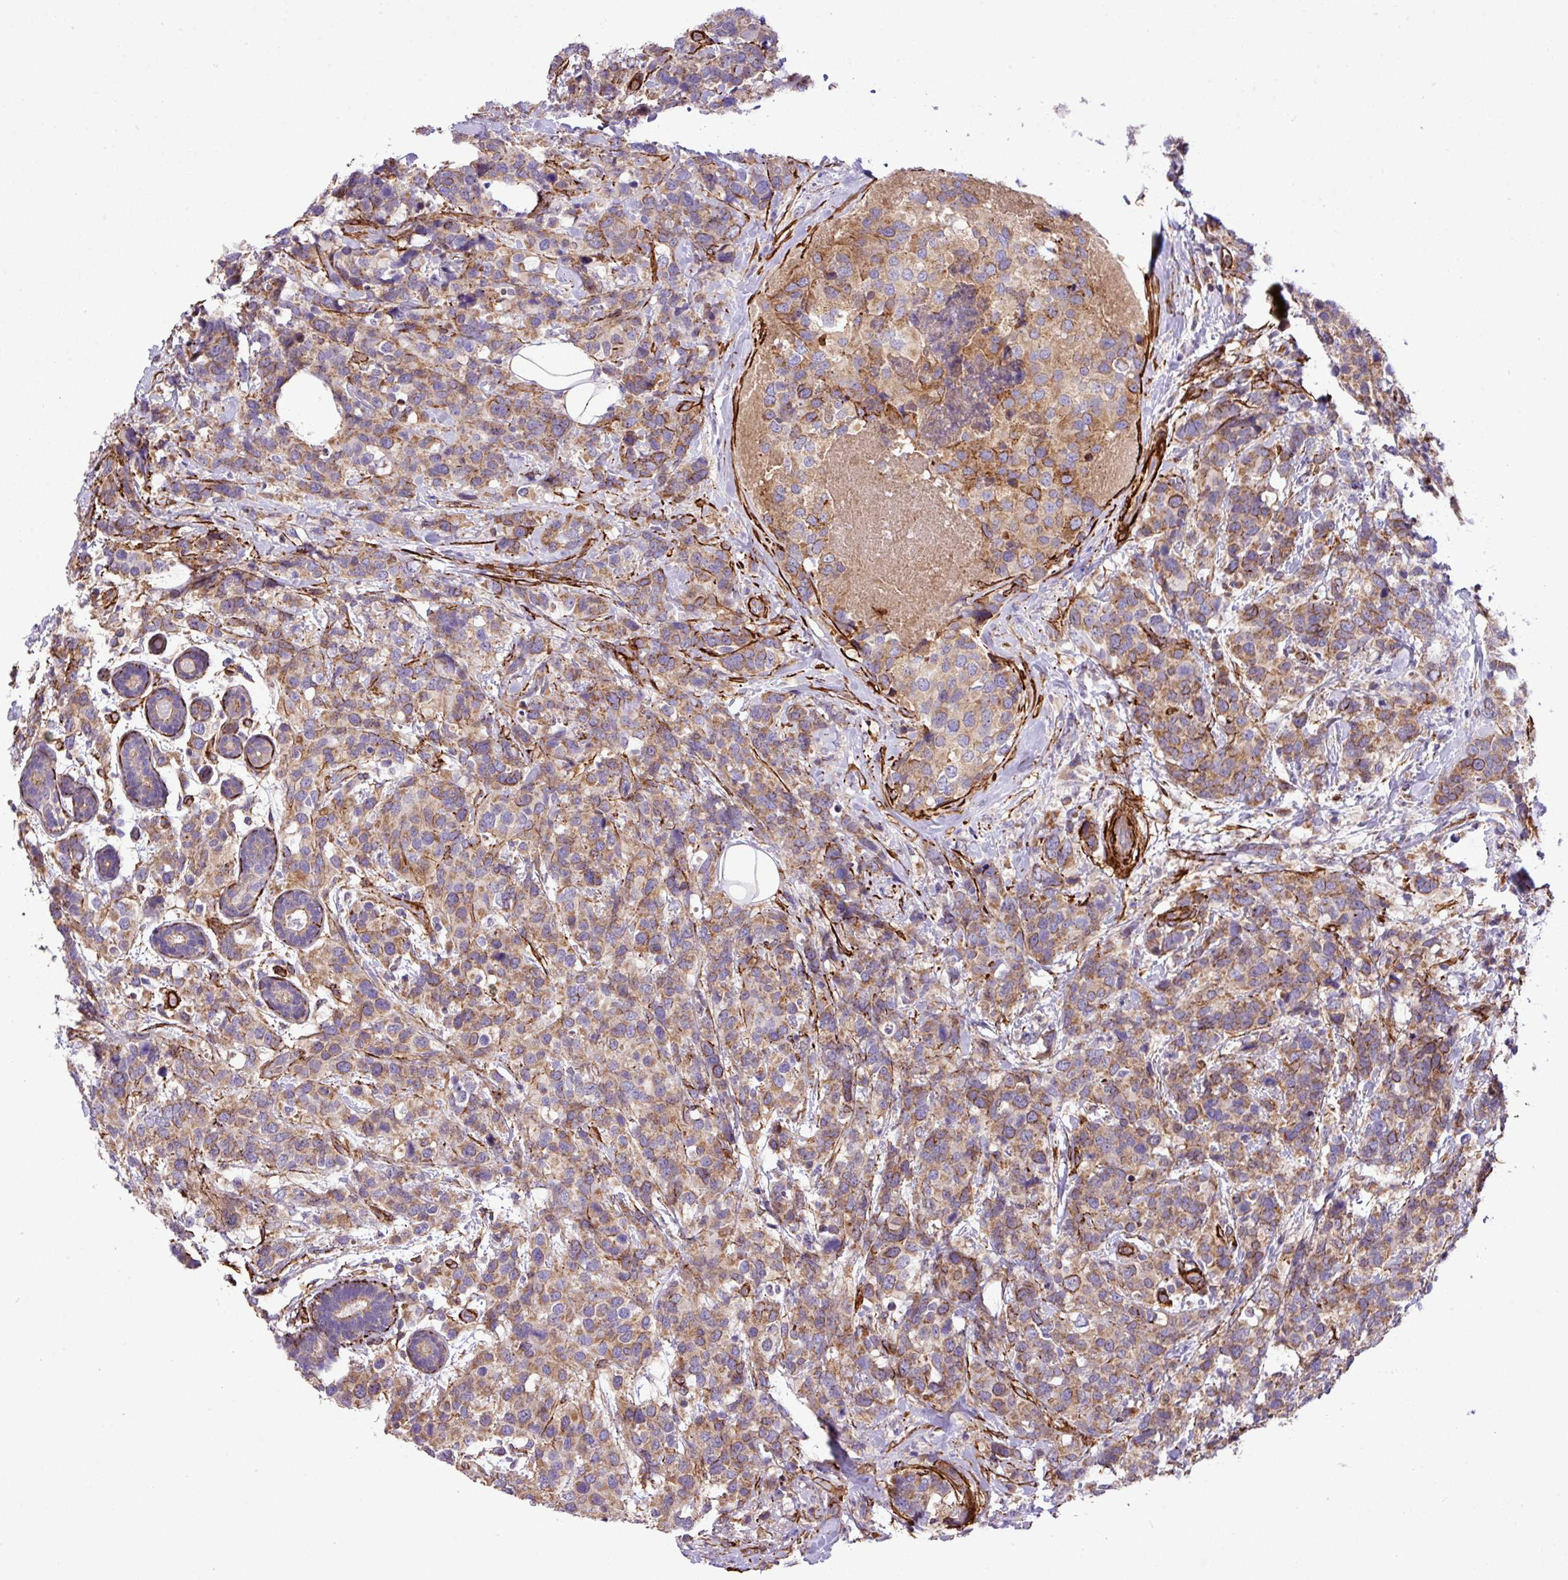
{"staining": {"intensity": "moderate", "quantity": ">75%", "location": "cytoplasmic/membranous"}, "tissue": "breast cancer", "cell_type": "Tumor cells", "image_type": "cancer", "snomed": [{"axis": "morphology", "description": "Lobular carcinoma"}, {"axis": "topography", "description": "Breast"}], "caption": "Tumor cells show medium levels of moderate cytoplasmic/membranous expression in about >75% of cells in lobular carcinoma (breast). The staining was performed using DAB, with brown indicating positive protein expression. Nuclei are stained blue with hematoxylin.", "gene": "FAM47E", "patient": {"sex": "female", "age": 59}}